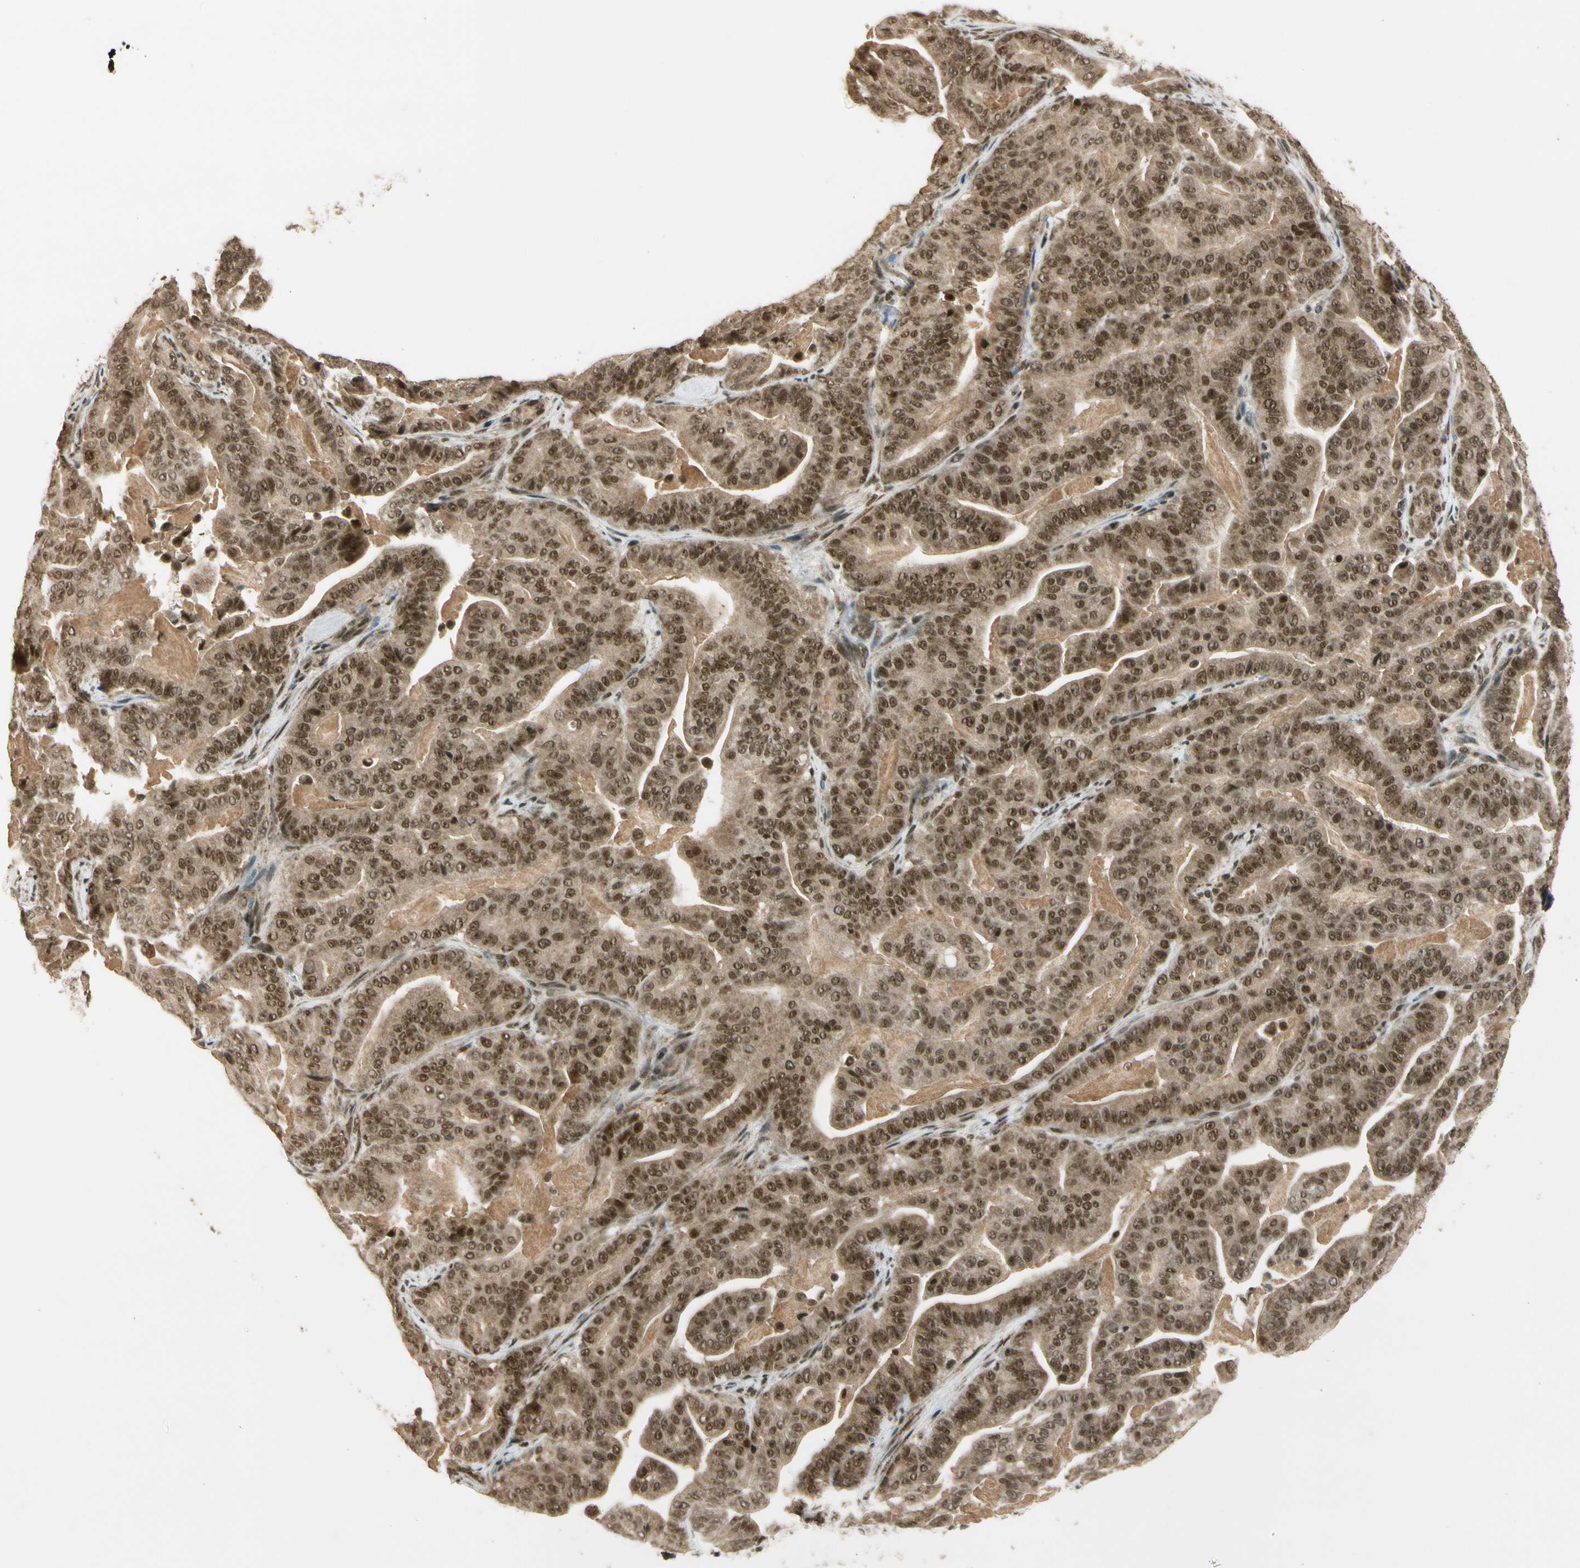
{"staining": {"intensity": "moderate", "quantity": ">75%", "location": "cytoplasmic/membranous,nuclear"}, "tissue": "pancreatic cancer", "cell_type": "Tumor cells", "image_type": "cancer", "snomed": [{"axis": "morphology", "description": "Adenocarcinoma, NOS"}, {"axis": "topography", "description": "Pancreas"}], "caption": "Adenocarcinoma (pancreatic) was stained to show a protein in brown. There is medium levels of moderate cytoplasmic/membranous and nuclear staining in about >75% of tumor cells. The staining was performed using DAB (3,3'-diaminobenzidine), with brown indicating positive protein expression. Nuclei are stained blue with hematoxylin.", "gene": "ZNF135", "patient": {"sex": "male", "age": 63}}